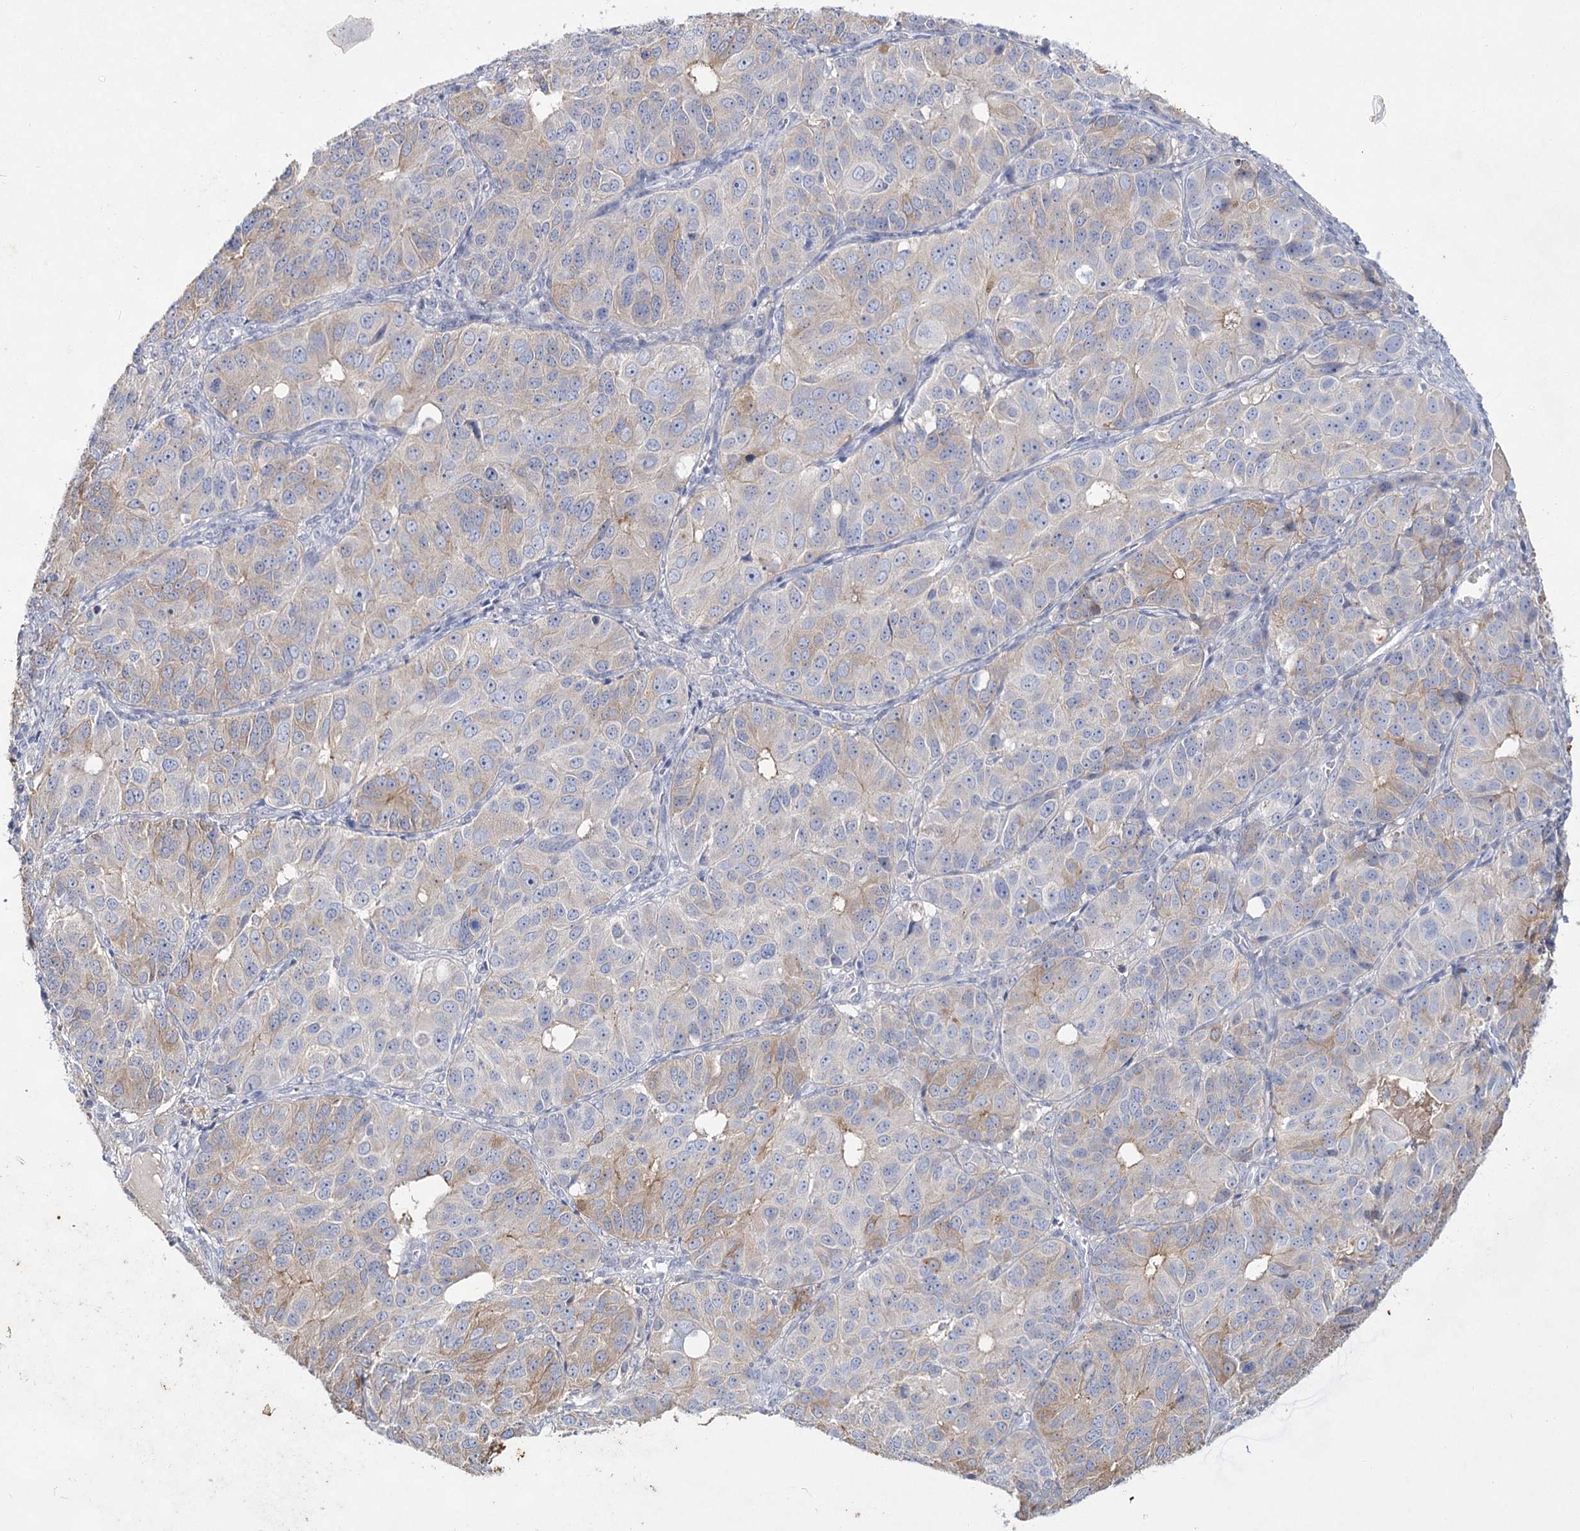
{"staining": {"intensity": "weak", "quantity": "25%-75%", "location": "cytoplasmic/membranous"}, "tissue": "ovarian cancer", "cell_type": "Tumor cells", "image_type": "cancer", "snomed": [{"axis": "morphology", "description": "Carcinoma, endometroid"}, {"axis": "topography", "description": "Ovary"}], "caption": "About 25%-75% of tumor cells in human endometroid carcinoma (ovarian) show weak cytoplasmic/membranous protein staining as visualized by brown immunohistochemical staining.", "gene": "CCDC73", "patient": {"sex": "female", "age": 51}}